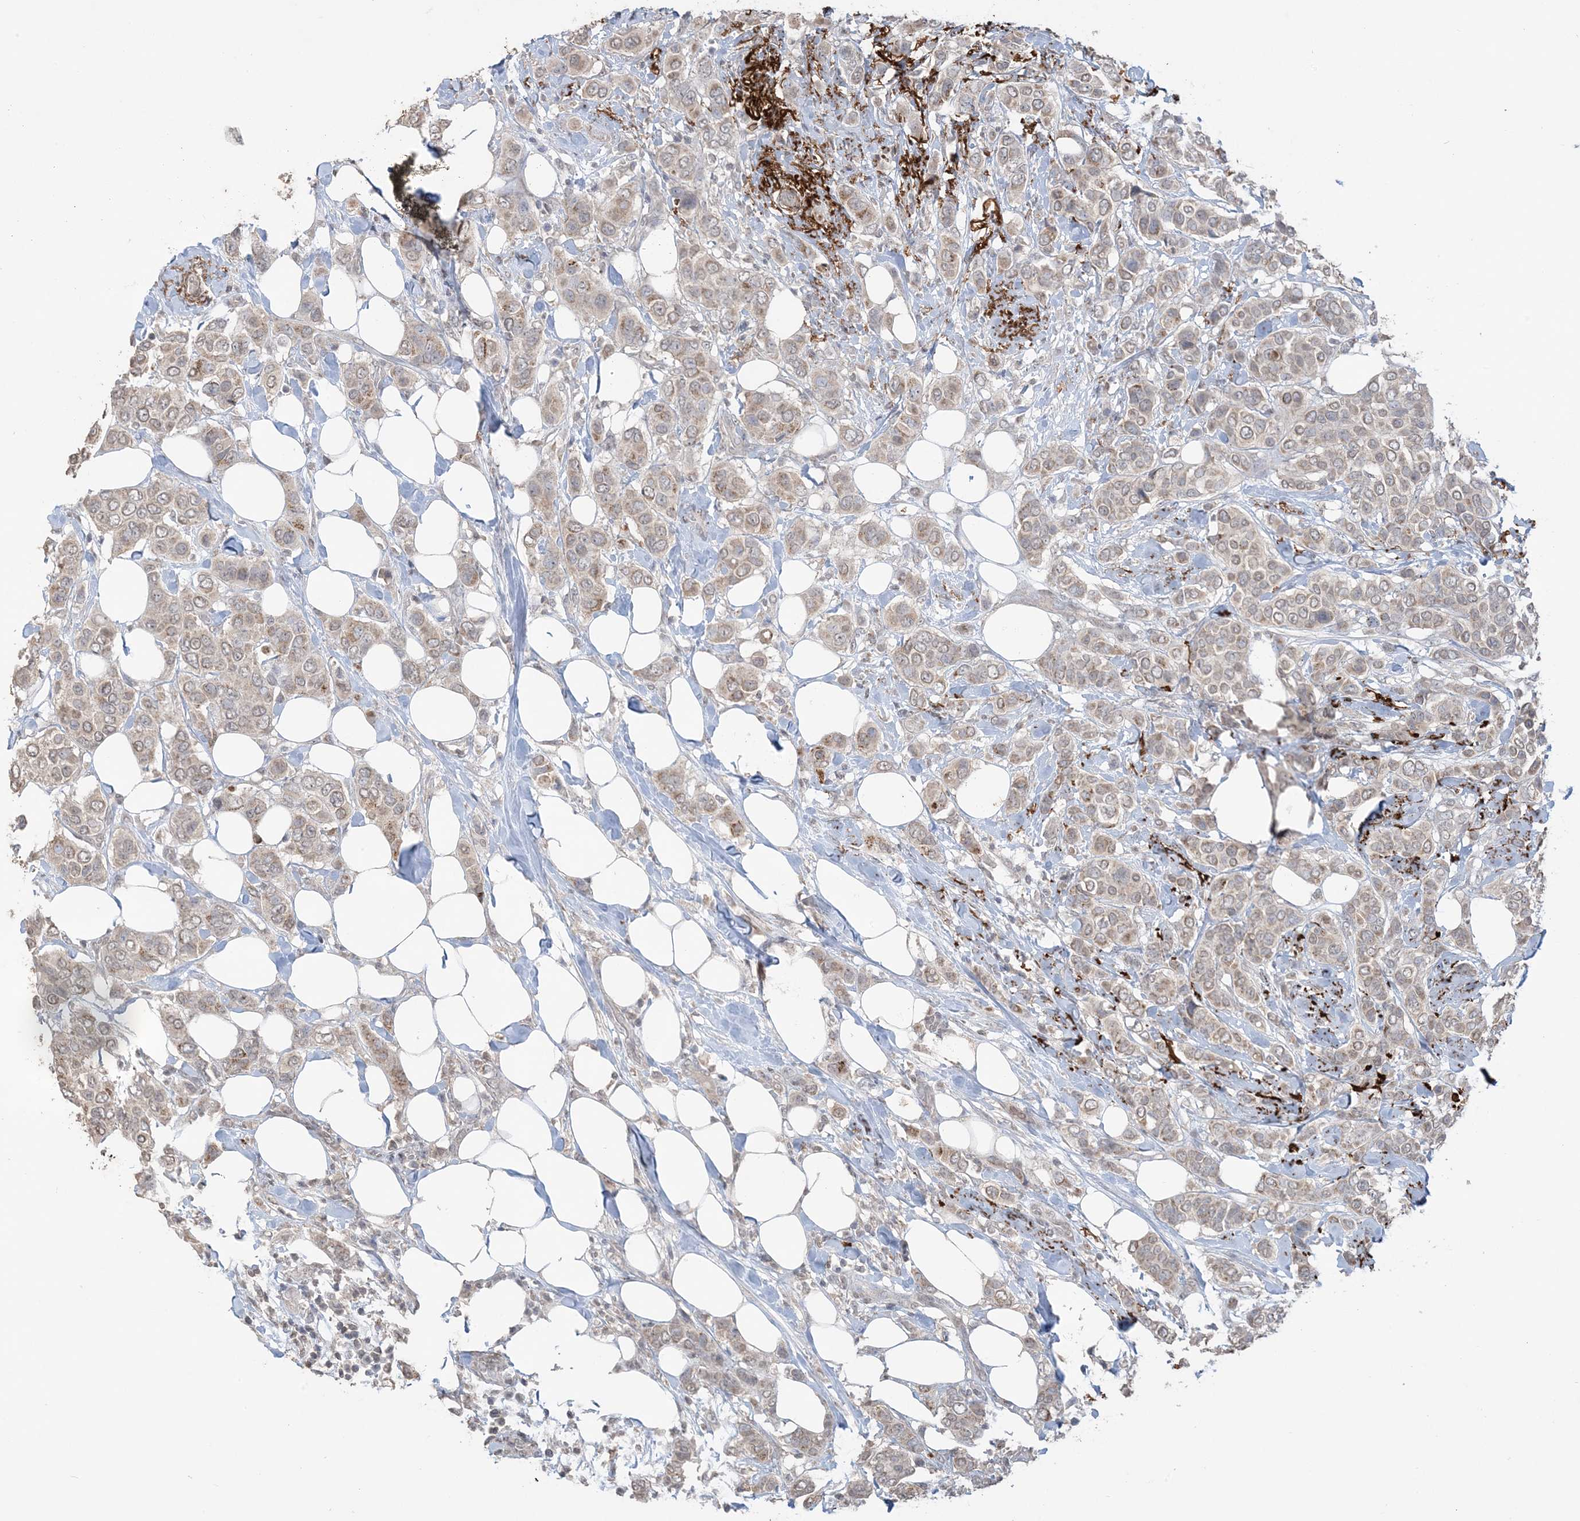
{"staining": {"intensity": "weak", "quantity": "25%-75%", "location": "cytoplasmic/membranous"}, "tissue": "breast cancer", "cell_type": "Tumor cells", "image_type": "cancer", "snomed": [{"axis": "morphology", "description": "Lobular carcinoma"}, {"axis": "topography", "description": "Breast"}], "caption": "A photomicrograph showing weak cytoplasmic/membranous staining in about 25%-75% of tumor cells in breast cancer (lobular carcinoma), as visualized by brown immunohistochemical staining.", "gene": "XRN1", "patient": {"sex": "female", "age": 51}}